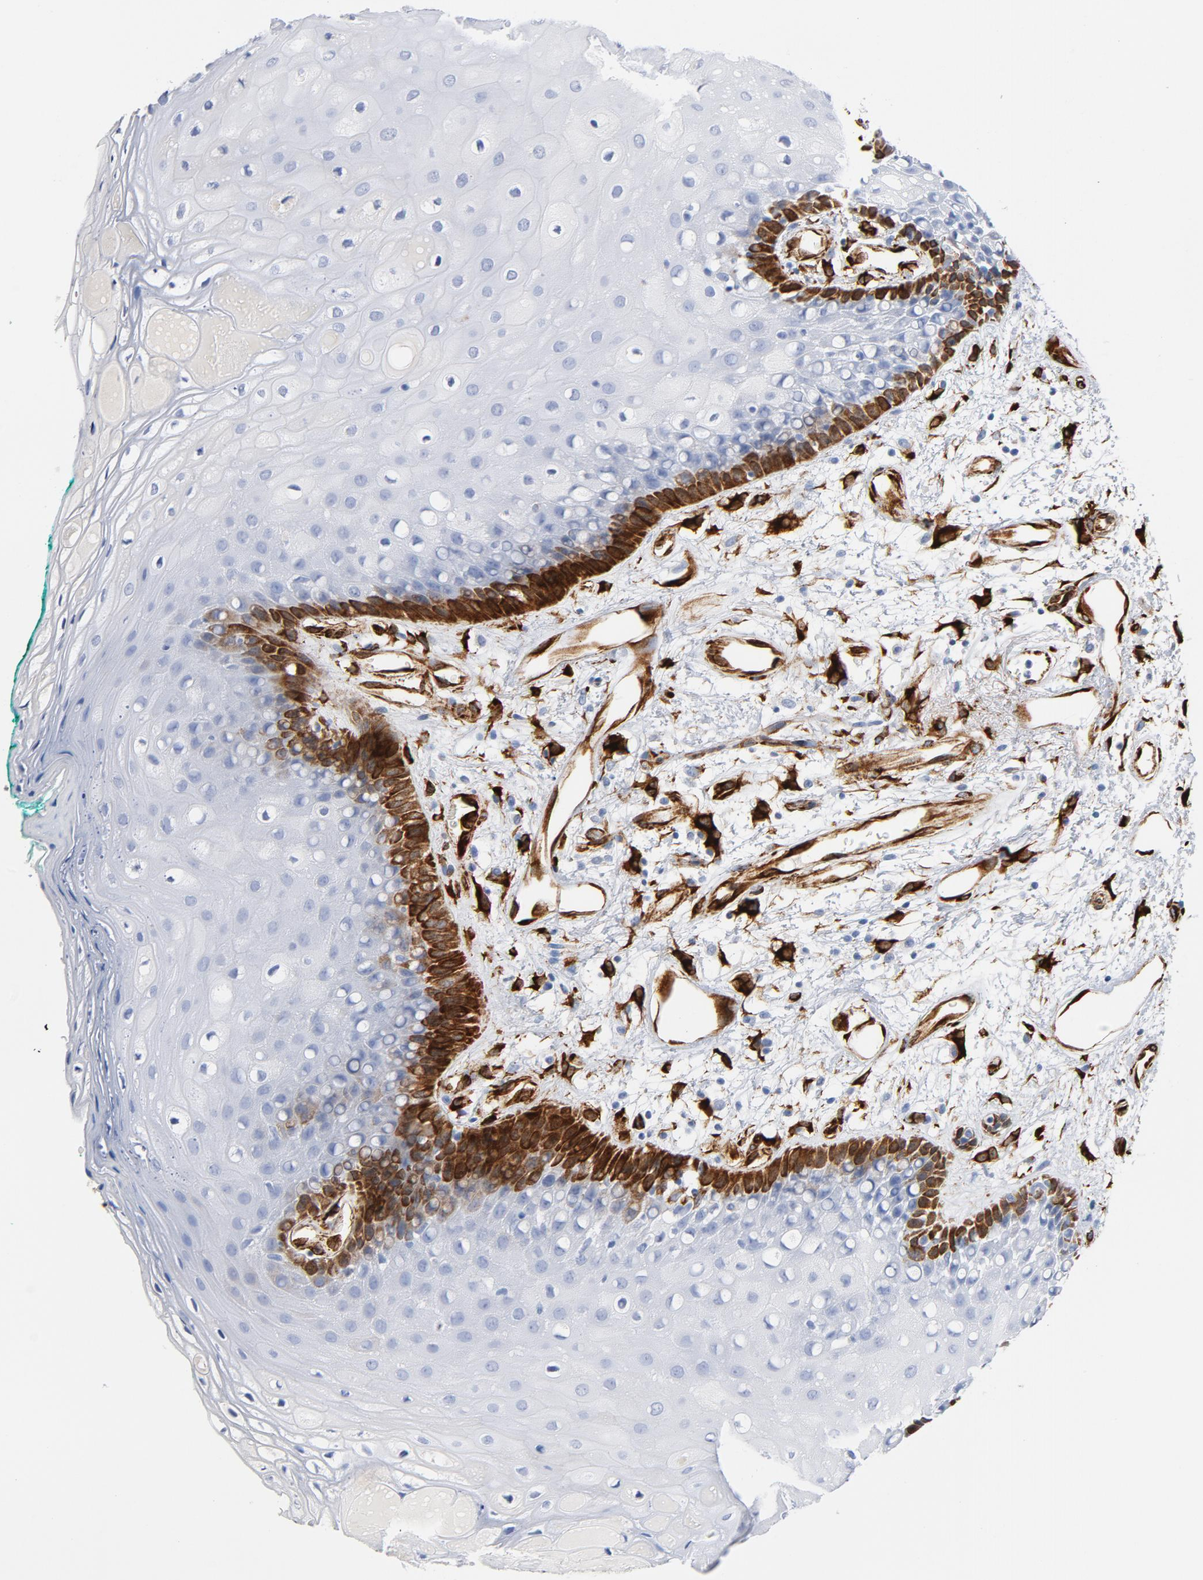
{"staining": {"intensity": "strong", "quantity": "<25%", "location": "cytoplasmic/membranous"}, "tissue": "oral mucosa", "cell_type": "Squamous epithelial cells", "image_type": "normal", "snomed": [{"axis": "morphology", "description": "Normal tissue, NOS"}, {"axis": "morphology", "description": "Squamous cell carcinoma, NOS"}, {"axis": "topography", "description": "Skeletal muscle"}, {"axis": "topography", "description": "Oral tissue"}, {"axis": "topography", "description": "Head-Neck"}], "caption": "A brown stain highlights strong cytoplasmic/membranous staining of a protein in squamous epithelial cells of normal human oral mucosa.", "gene": "SERPINH1", "patient": {"sex": "female", "age": 84}}